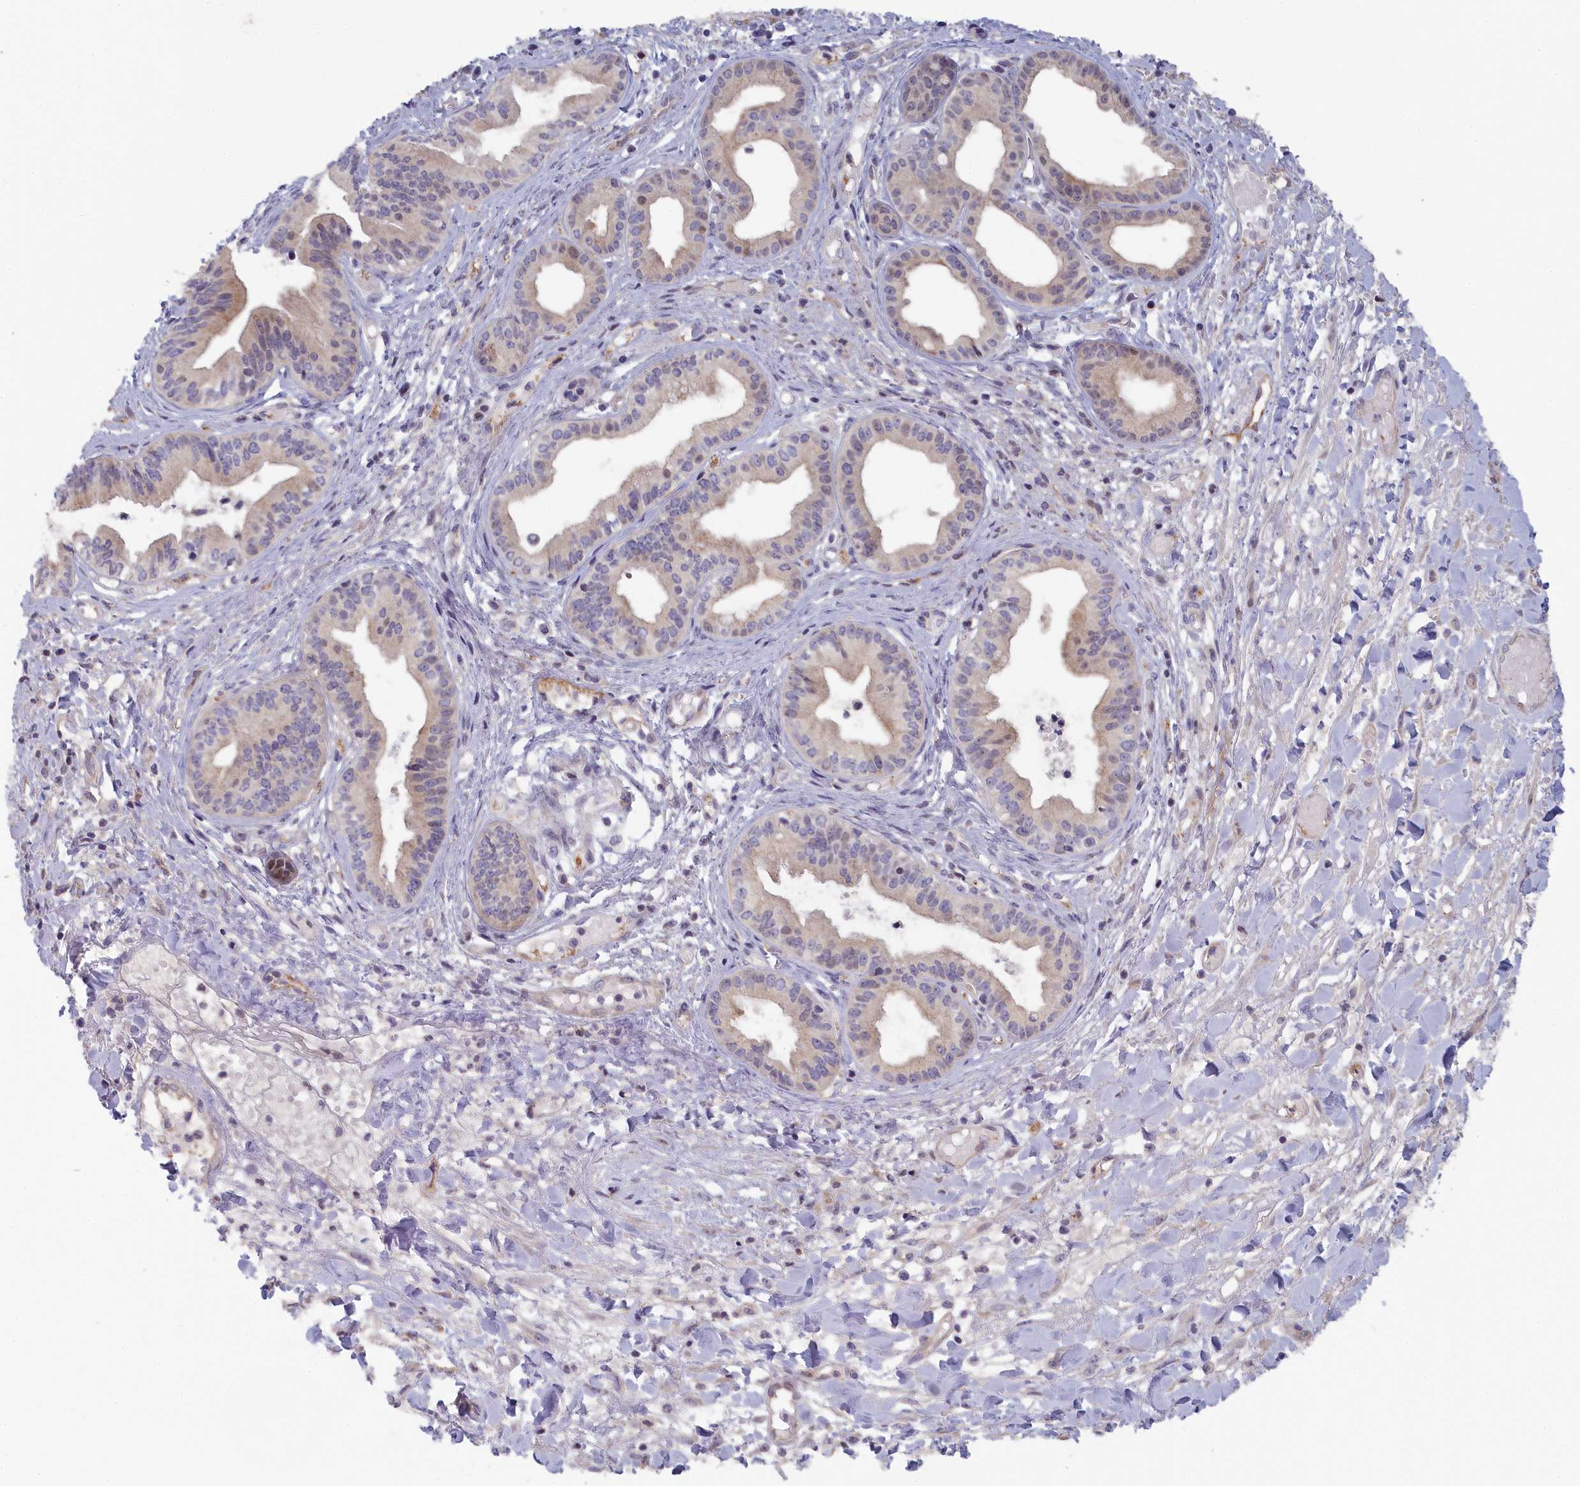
{"staining": {"intensity": "weak", "quantity": "<25%", "location": "cytoplasmic/membranous"}, "tissue": "pancreatic cancer", "cell_type": "Tumor cells", "image_type": "cancer", "snomed": [{"axis": "morphology", "description": "Adenocarcinoma, NOS"}, {"axis": "topography", "description": "Pancreas"}], "caption": "DAB (3,3'-diaminobenzidine) immunohistochemical staining of pancreatic adenocarcinoma reveals no significant expression in tumor cells.", "gene": "INTS4", "patient": {"sex": "female", "age": 50}}